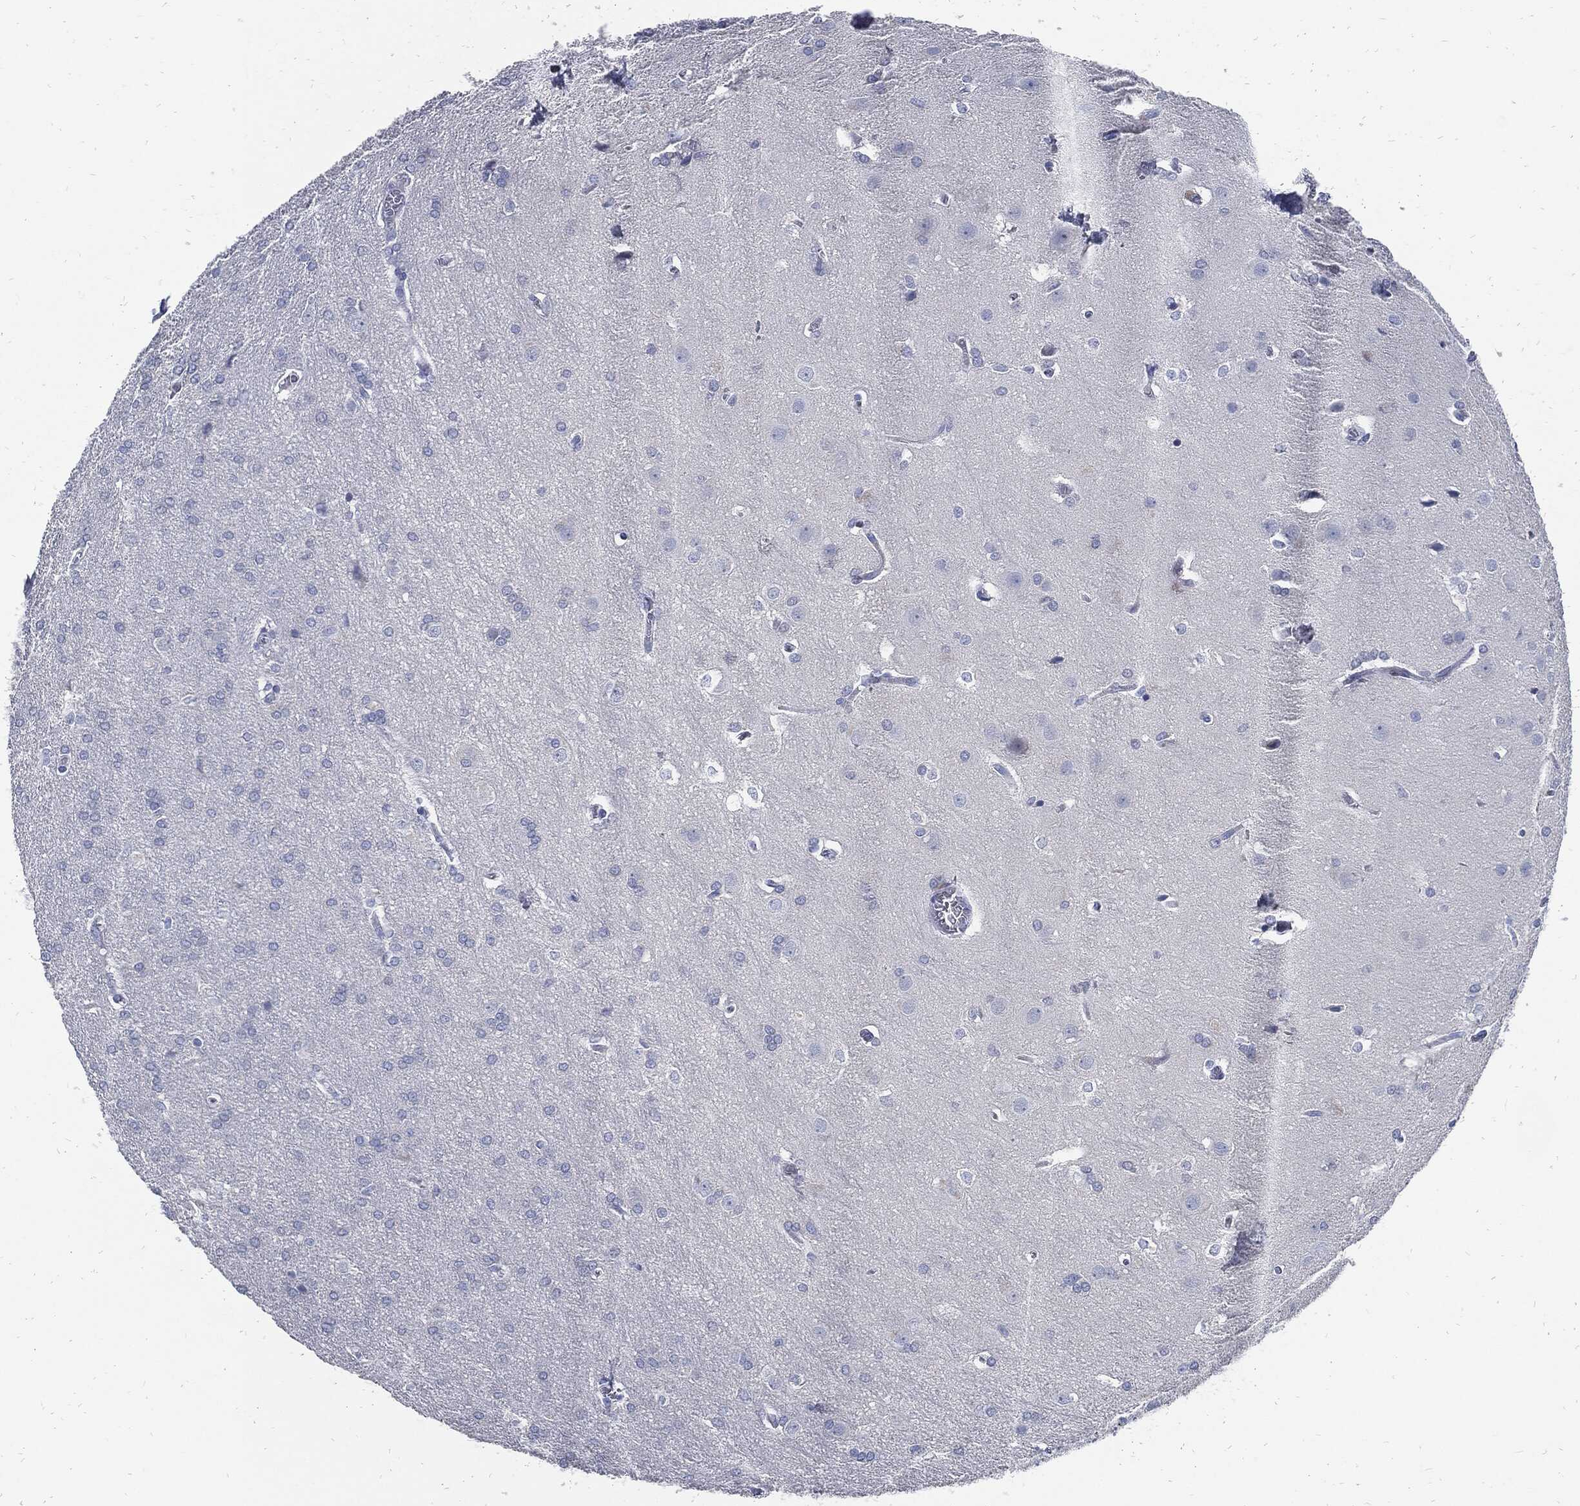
{"staining": {"intensity": "negative", "quantity": "none", "location": "none"}, "tissue": "glioma", "cell_type": "Tumor cells", "image_type": "cancer", "snomed": [{"axis": "morphology", "description": "Glioma, malignant, Low grade"}, {"axis": "topography", "description": "Brain"}], "caption": "Immunohistochemical staining of human glioma exhibits no significant positivity in tumor cells. The staining is performed using DAB brown chromogen with nuclei counter-stained in using hematoxylin.", "gene": "FABP4", "patient": {"sex": "female", "age": 32}}